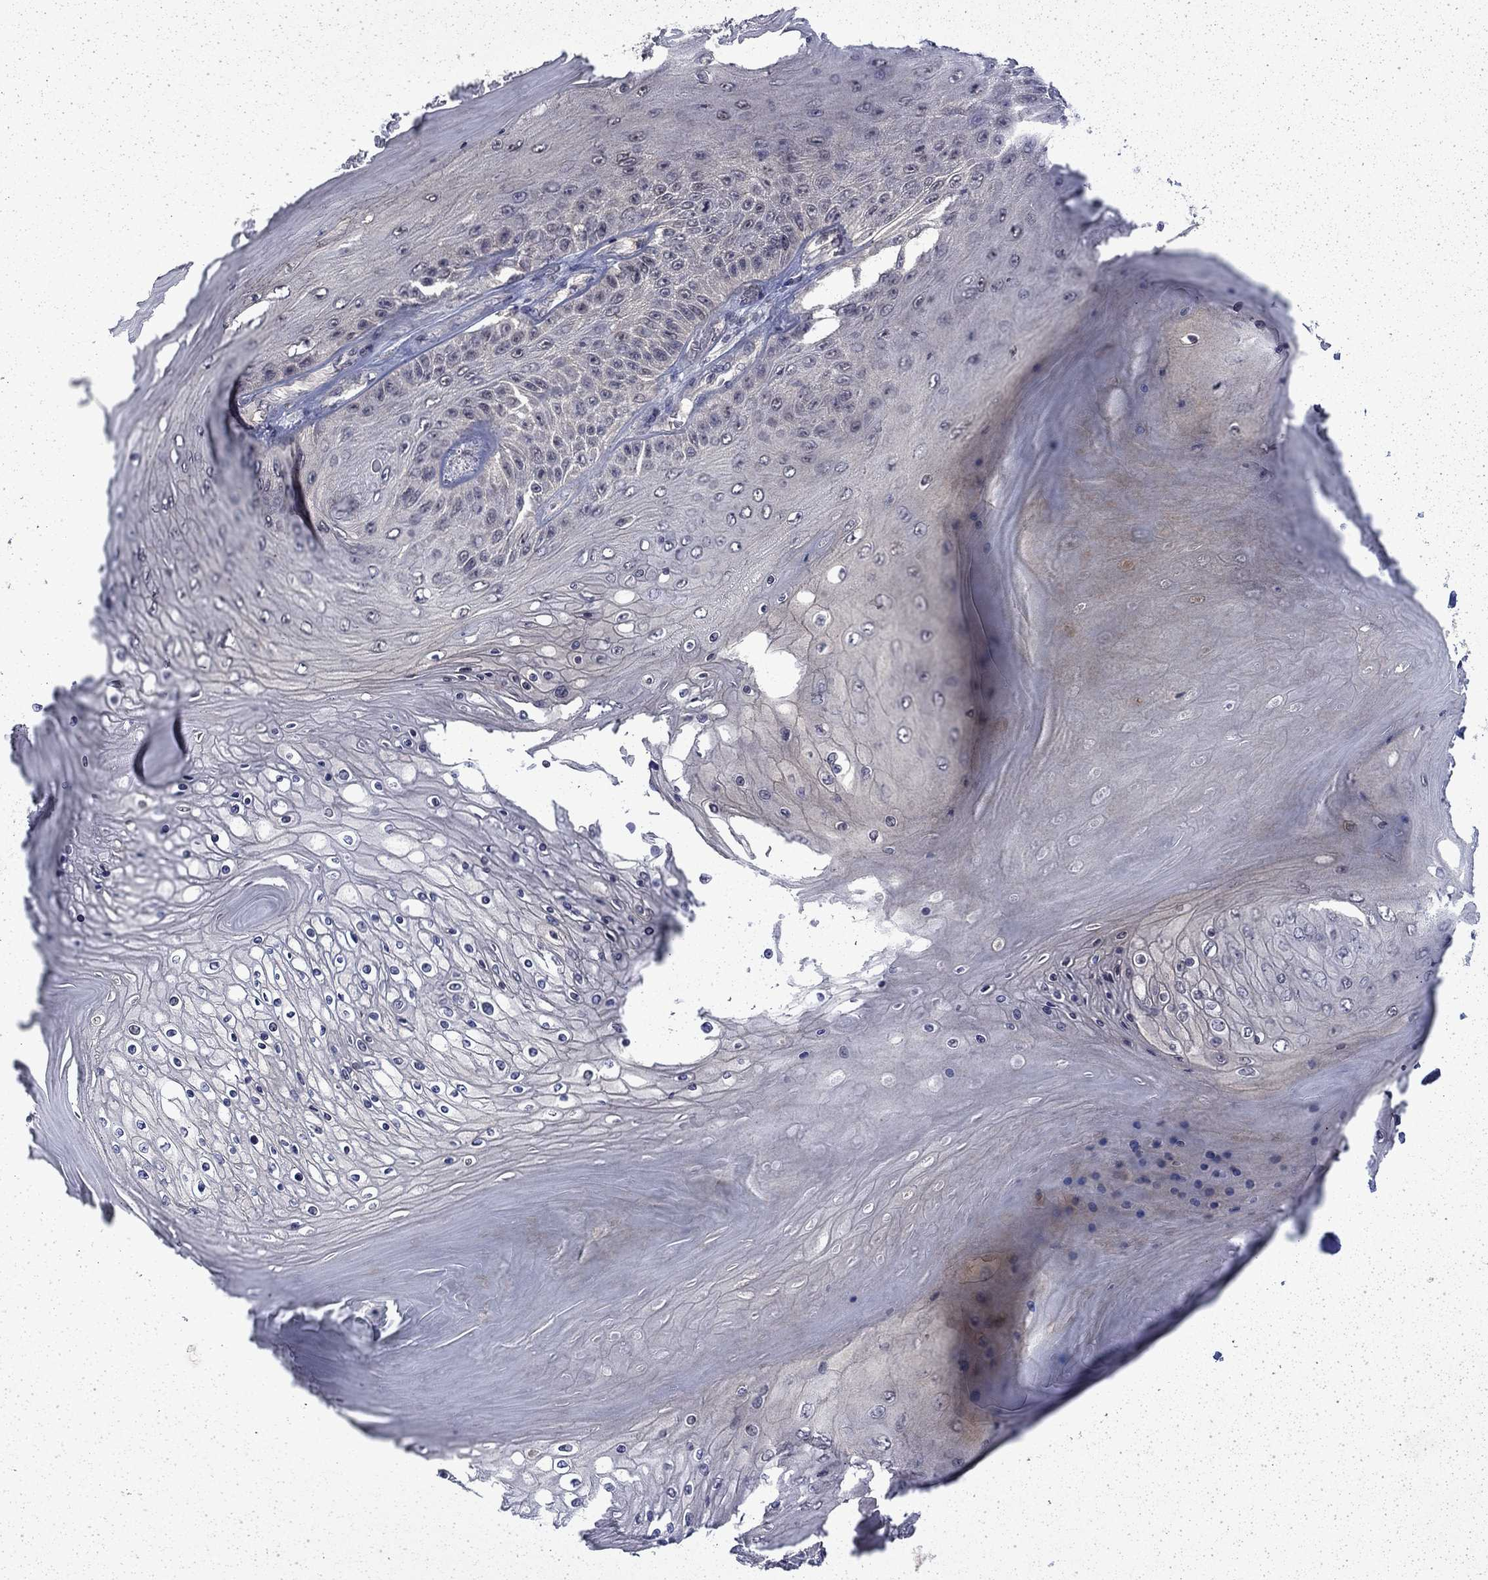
{"staining": {"intensity": "negative", "quantity": "none", "location": "none"}, "tissue": "skin cancer", "cell_type": "Tumor cells", "image_type": "cancer", "snomed": [{"axis": "morphology", "description": "Squamous cell carcinoma, NOS"}, {"axis": "topography", "description": "Skin"}], "caption": "Image shows no protein staining in tumor cells of skin squamous cell carcinoma tissue.", "gene": "CHAT", "patient": {"sex": "male", "age": 62}}